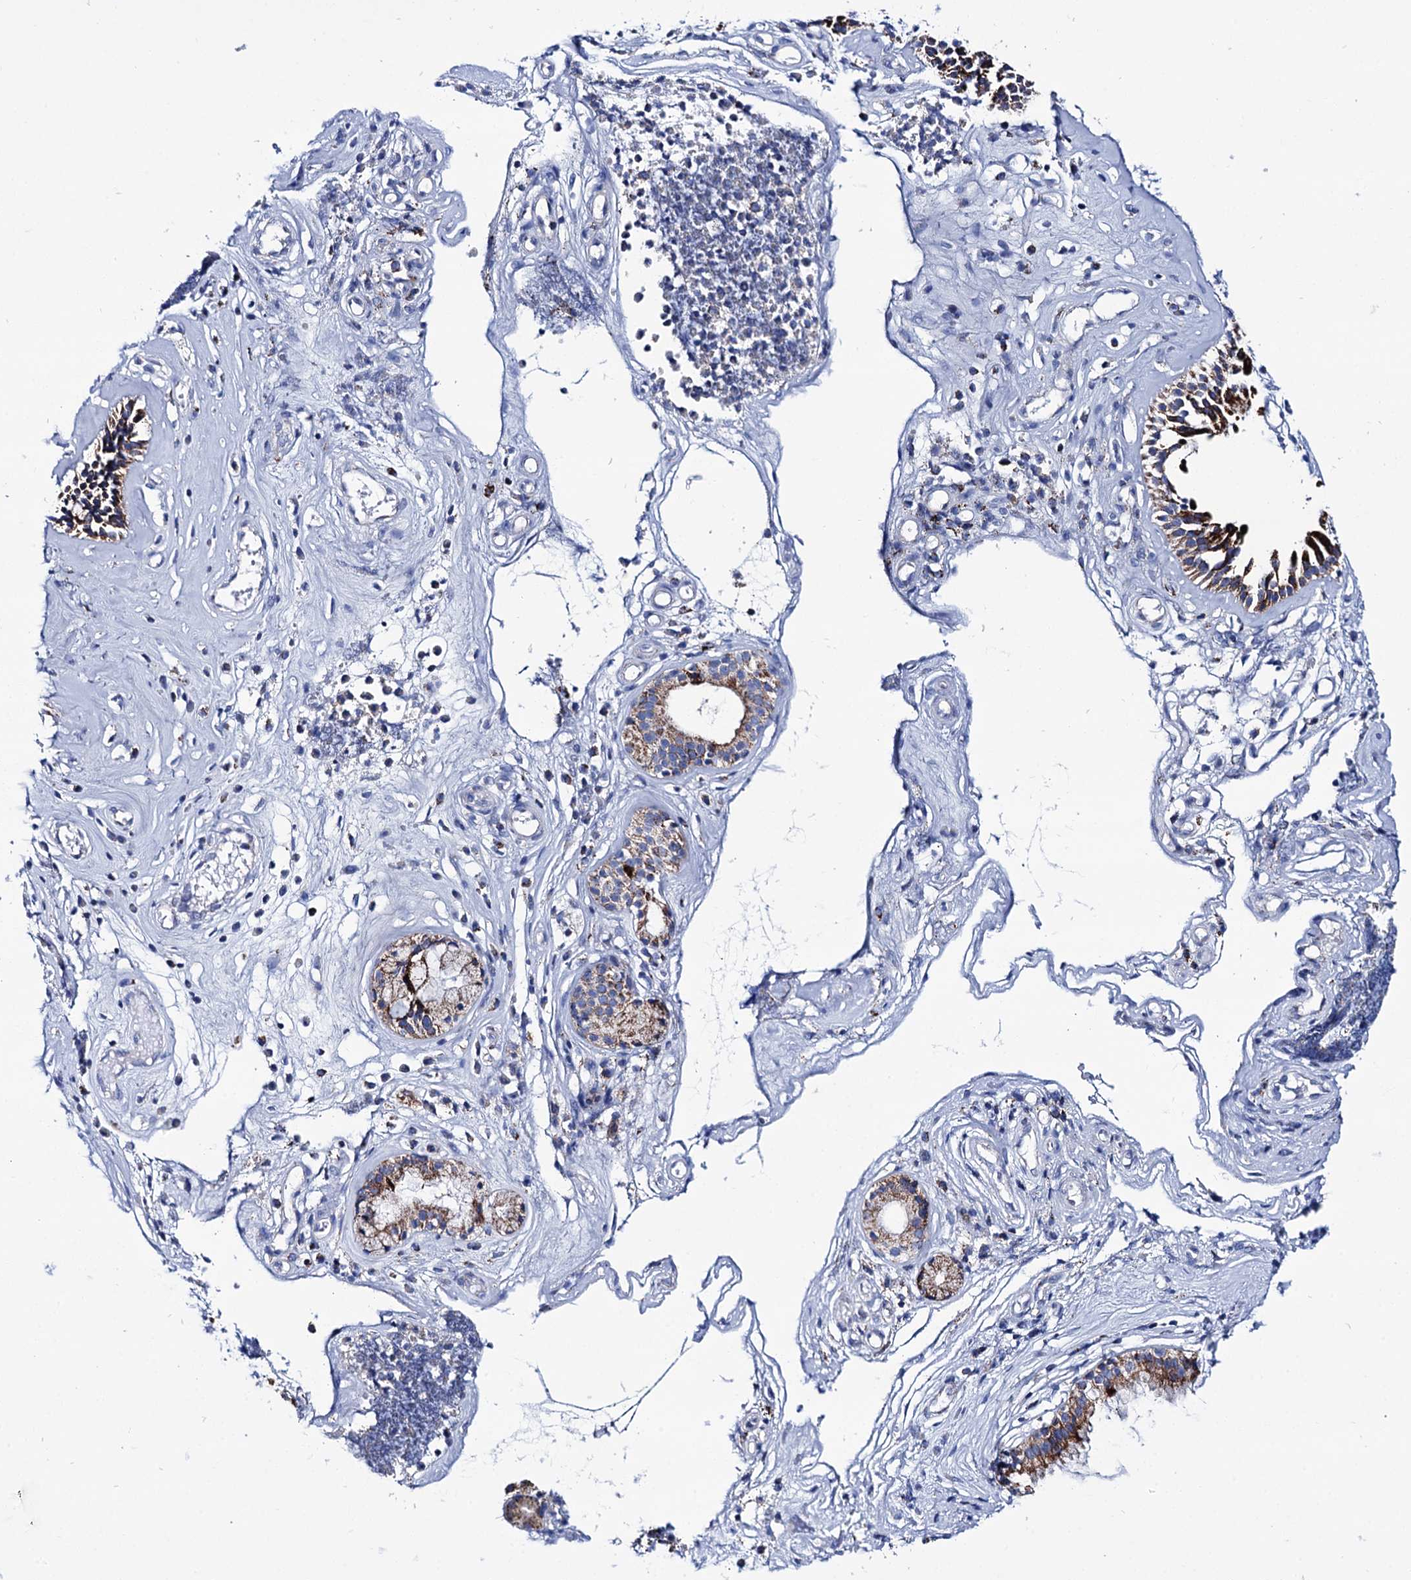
{"staining": {"intensity": "strong", "quantity": "25%-75%", "location": "cytoplasmic/membranous"}, "tissue": "nasopharynx", "cell_type": "Respiratory epithelial cells", "image_type": "normal", "snomed": [{"axis": "morphology", "description": "Normal tissue, NOS"}, {"axis": "morphology", "description": "Inflammation, NOS"}, {"axis": "topography", "description": "Nasopharynx"}], "caption": "This micrograph demonstrates immunohistochemistry (IHC) staining of benign human nasopharynx, with high strong cytoplasmic/membranous expression in approximately 25%-75% of respiratory epithelial cells.", "gene": "UBASH3B", "patient": {"sex": "male", "age": 29}}